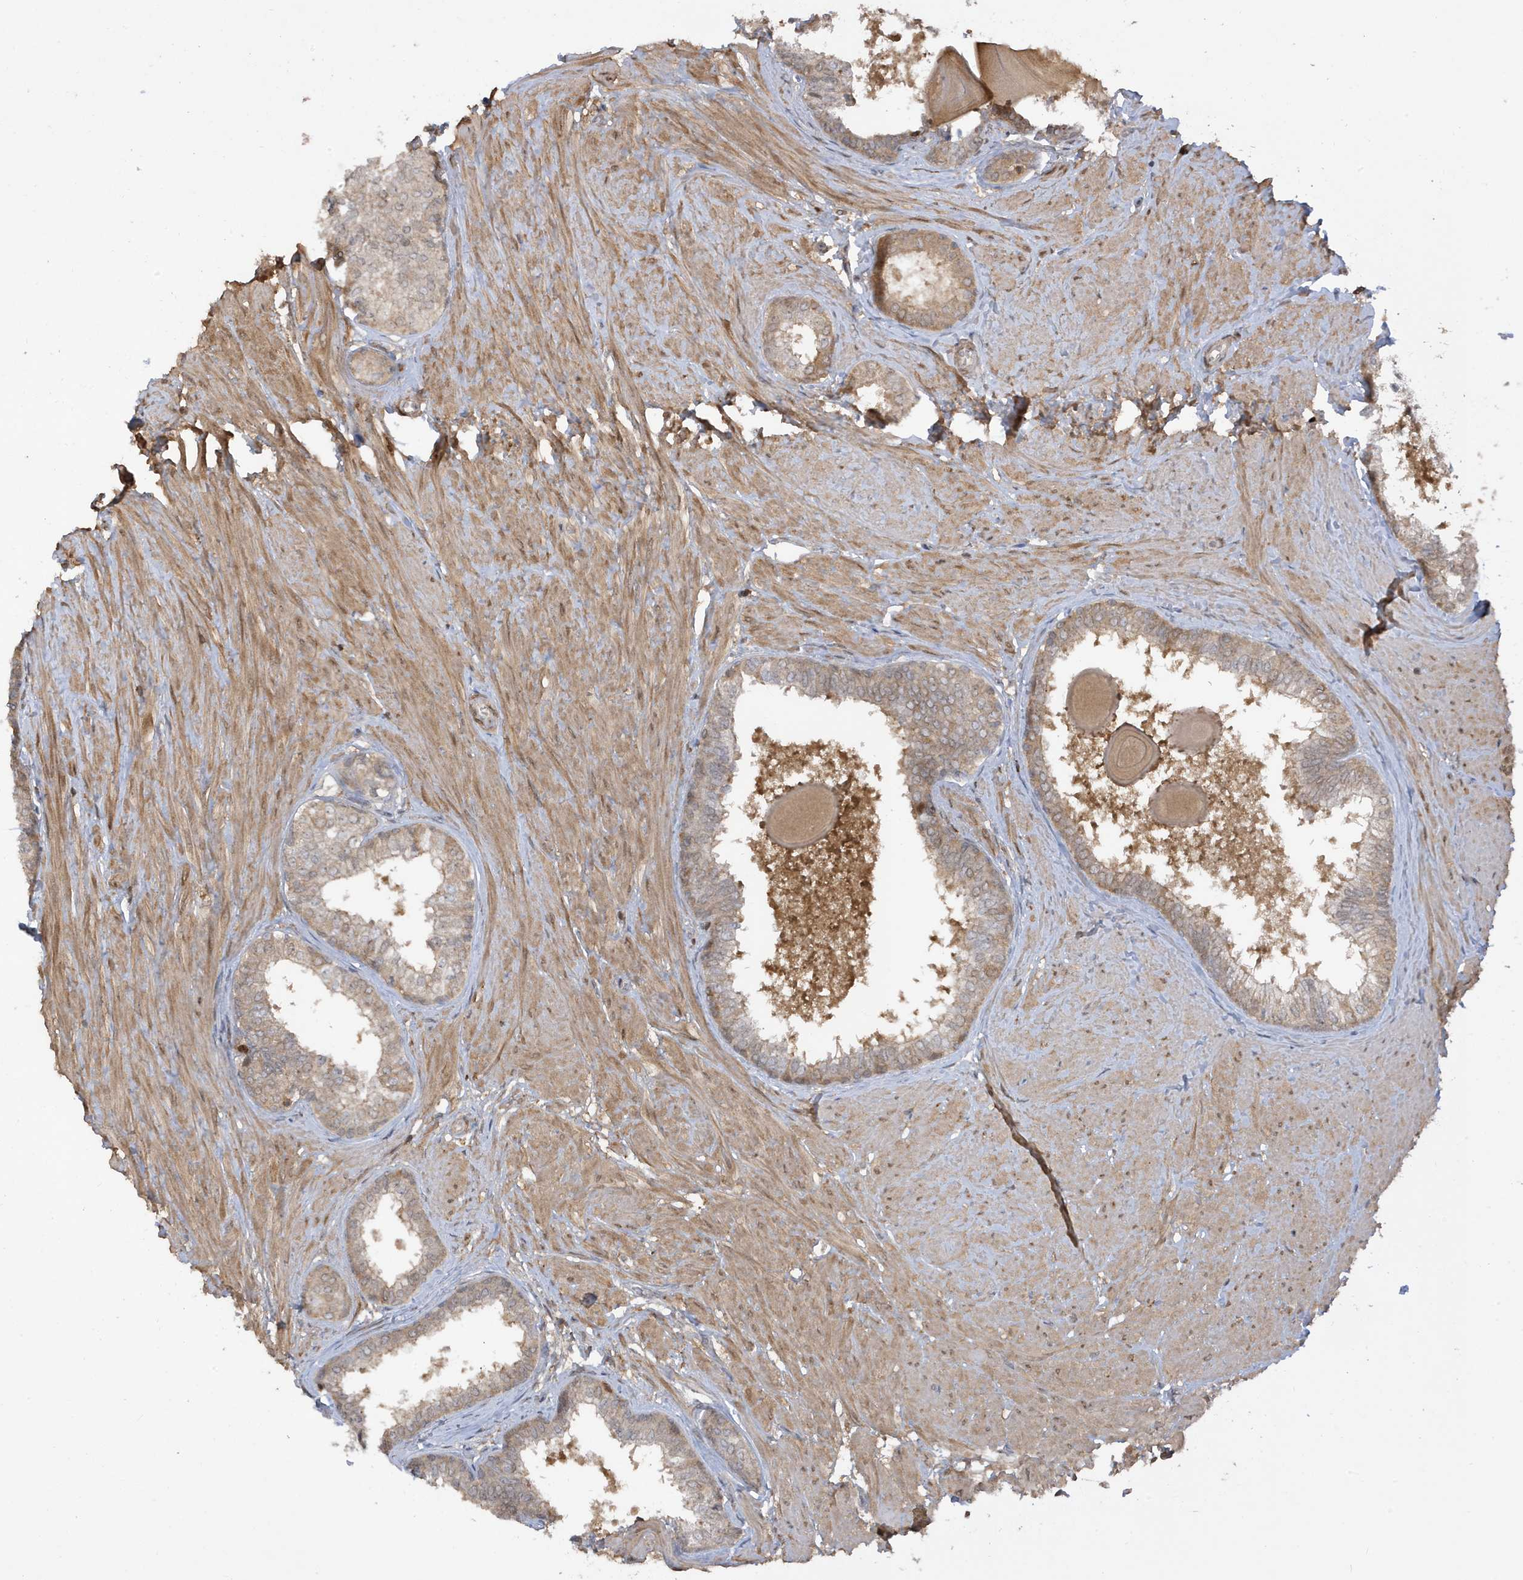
{"staining": {"intensity": "moderate", "quantity": "25%-75%", "location": "cytoplasmic/membranous"}, "tissue": "prostate", "cell_type": "Glandular cells", "image_type": "normal", "snomed": [{"axis": "morphology", "description": "Normal tissue, NOS"}, {"axis": "topography", "description": "Prostate"}], "caption": "Immunohistochemistry of benign human prostate displays medium levels of moderate cytoplasmic/membranous positivity in about 25%-75% of glandular cells.", "gene": "TAB3", "patient": {"sex": "male", "age": 48}}